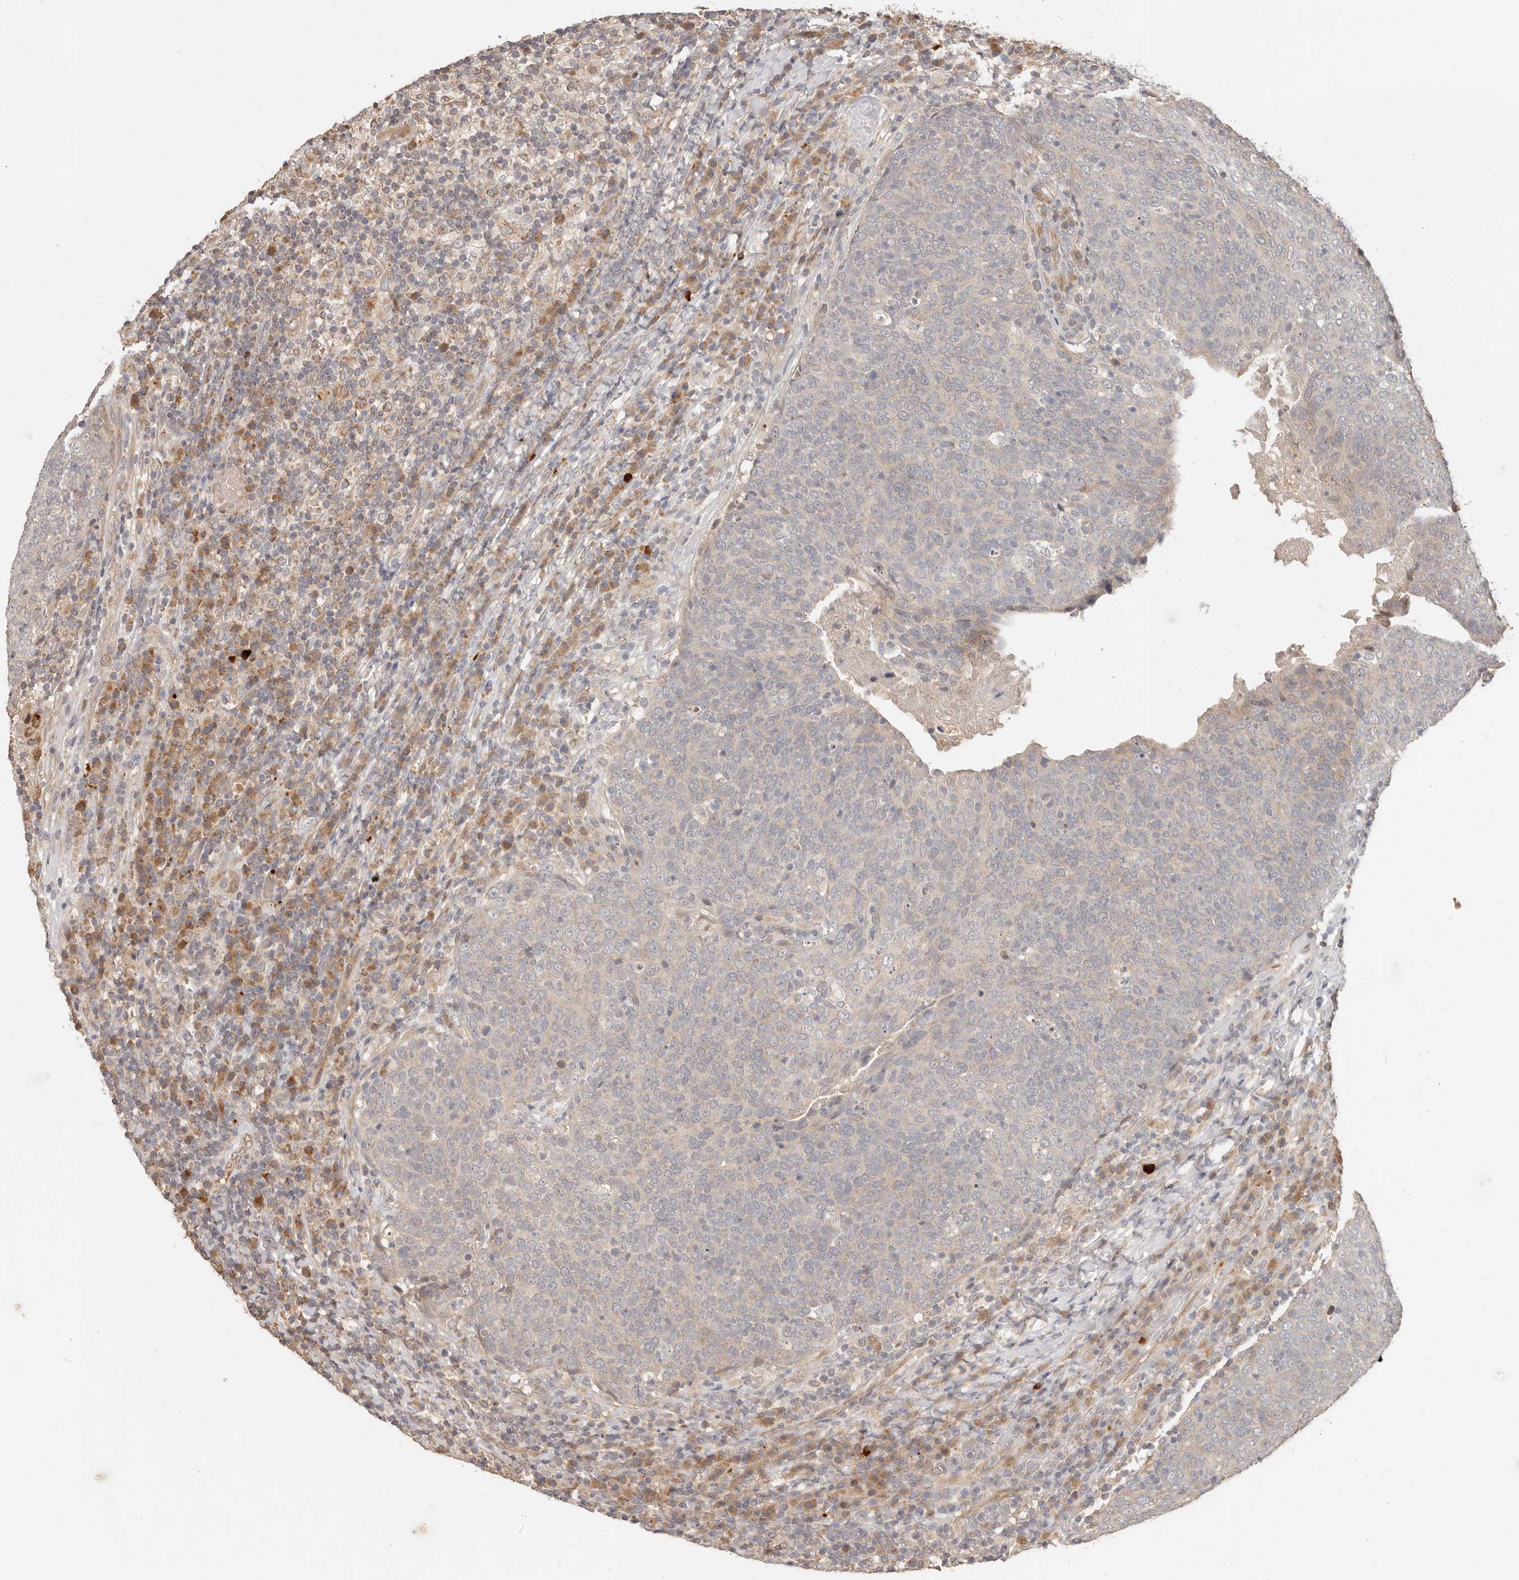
{"staining": {"intensity": "negative", "quantity": "none", "location": "none"}, "tissue": "head and neck cancer", "cell_type": "Tumor cells", "image_type": "cancer", "snomed": [{"axis": "morphology", "description": "Squamous cell carcinoma, NOS"}, {"axis": "morphology", "description": "Squamous cell carcinoma, metastatic, NOS"}, {"axis": "topography", "description": "Lymph node"}, {"axis": "topography", "description": "Head-Neck"}], "caption": "A histopathology image of head and neck cancer (squamous cell carcinoma) stained for a protein demonstrates no brown staining in tumor cells.", "gene": "MTFR2", "patient": {"sex": "male", "age": 62}}